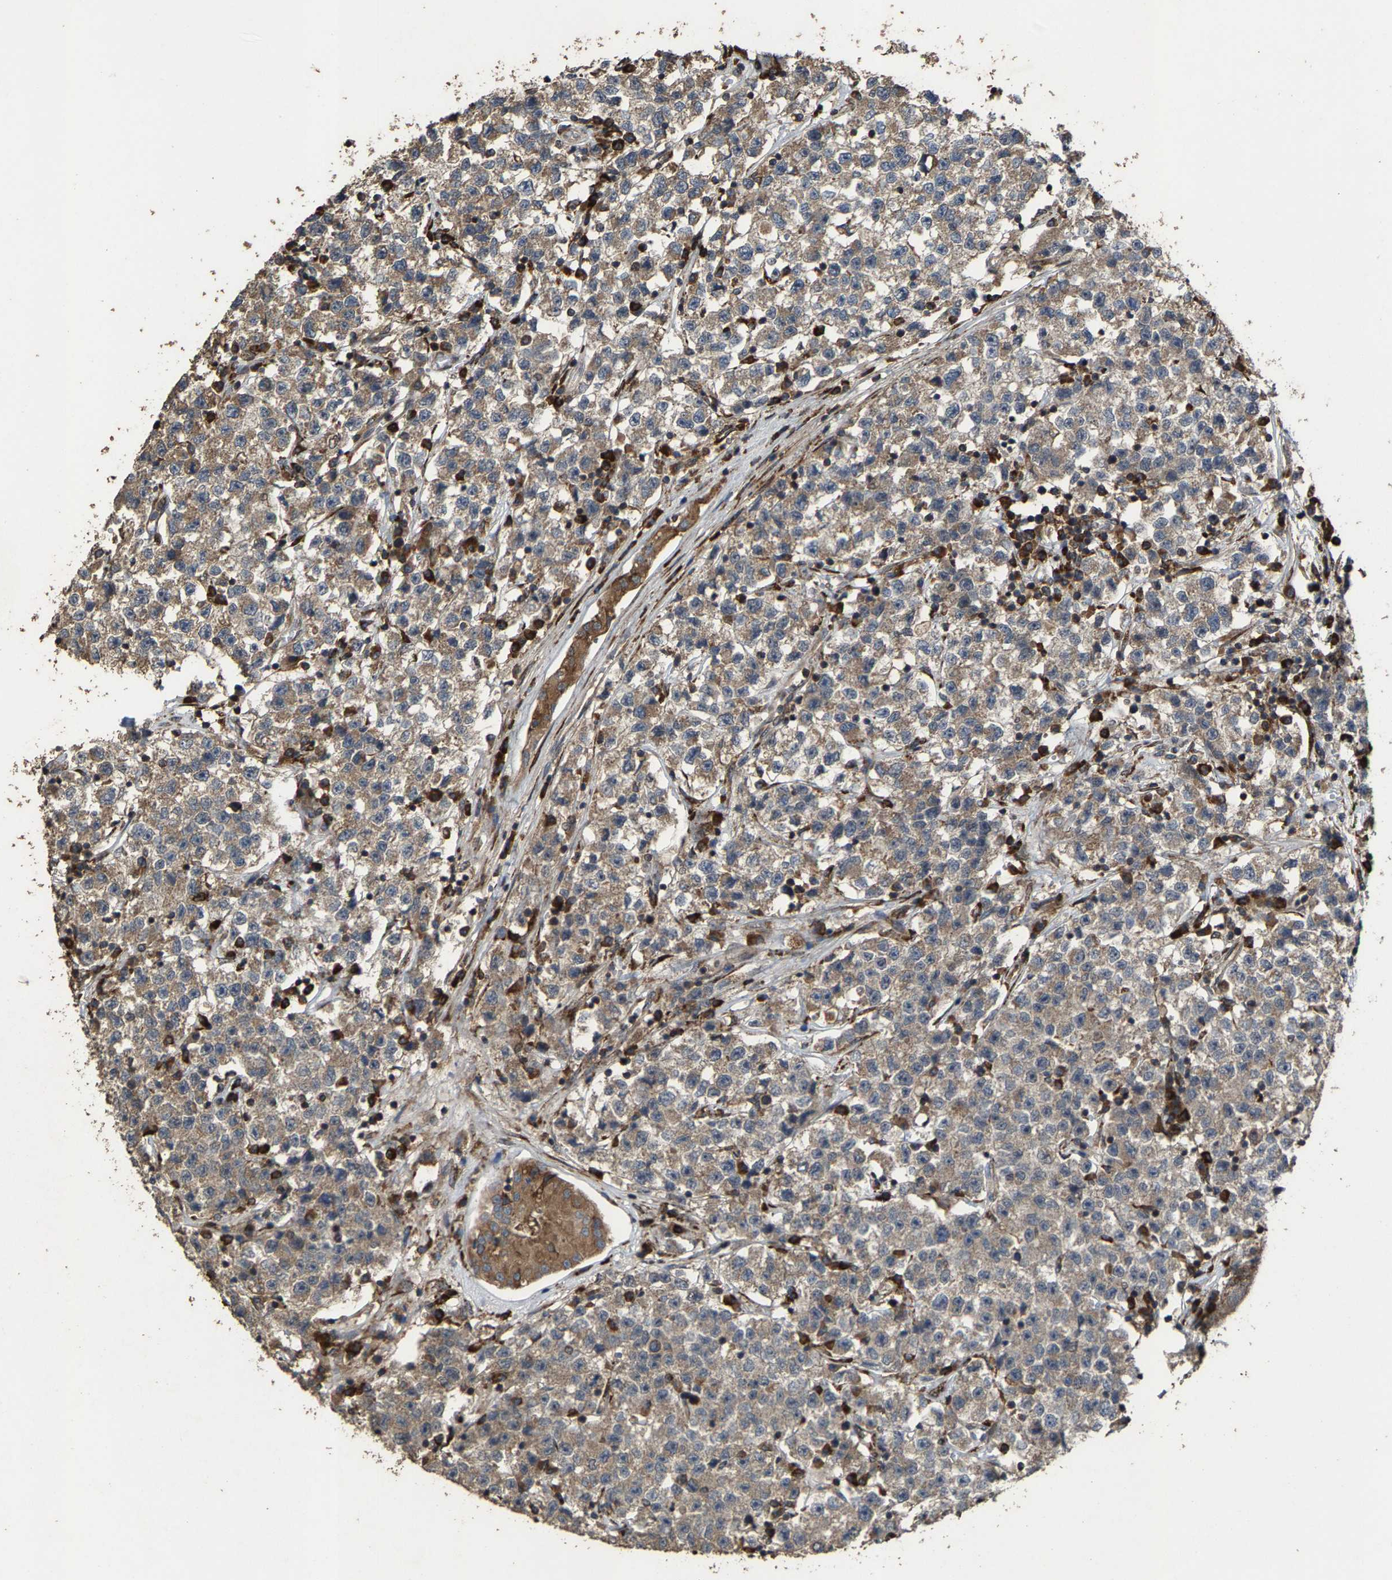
{"staining": {"intensity": "weak", "quantity": ">75%", "location": "cytoplasmic/membranous"}, "tissue": "testis cancer", "cell_type": "Tumor cells", "image_type": "cancer", "snomed": [{"axis": "morphology", "description": "Seminoma, NOS"}, {"axis": "topography", "description": "Testis"}], "caption": "Human testis cancer (seminoma) stained for a protein (brown) displays weak cytoplasmic/membranous positive staining in about >75% of tumor cells.", "gene": "FGD3", "patient": {"sex": "male", "age": 22}}